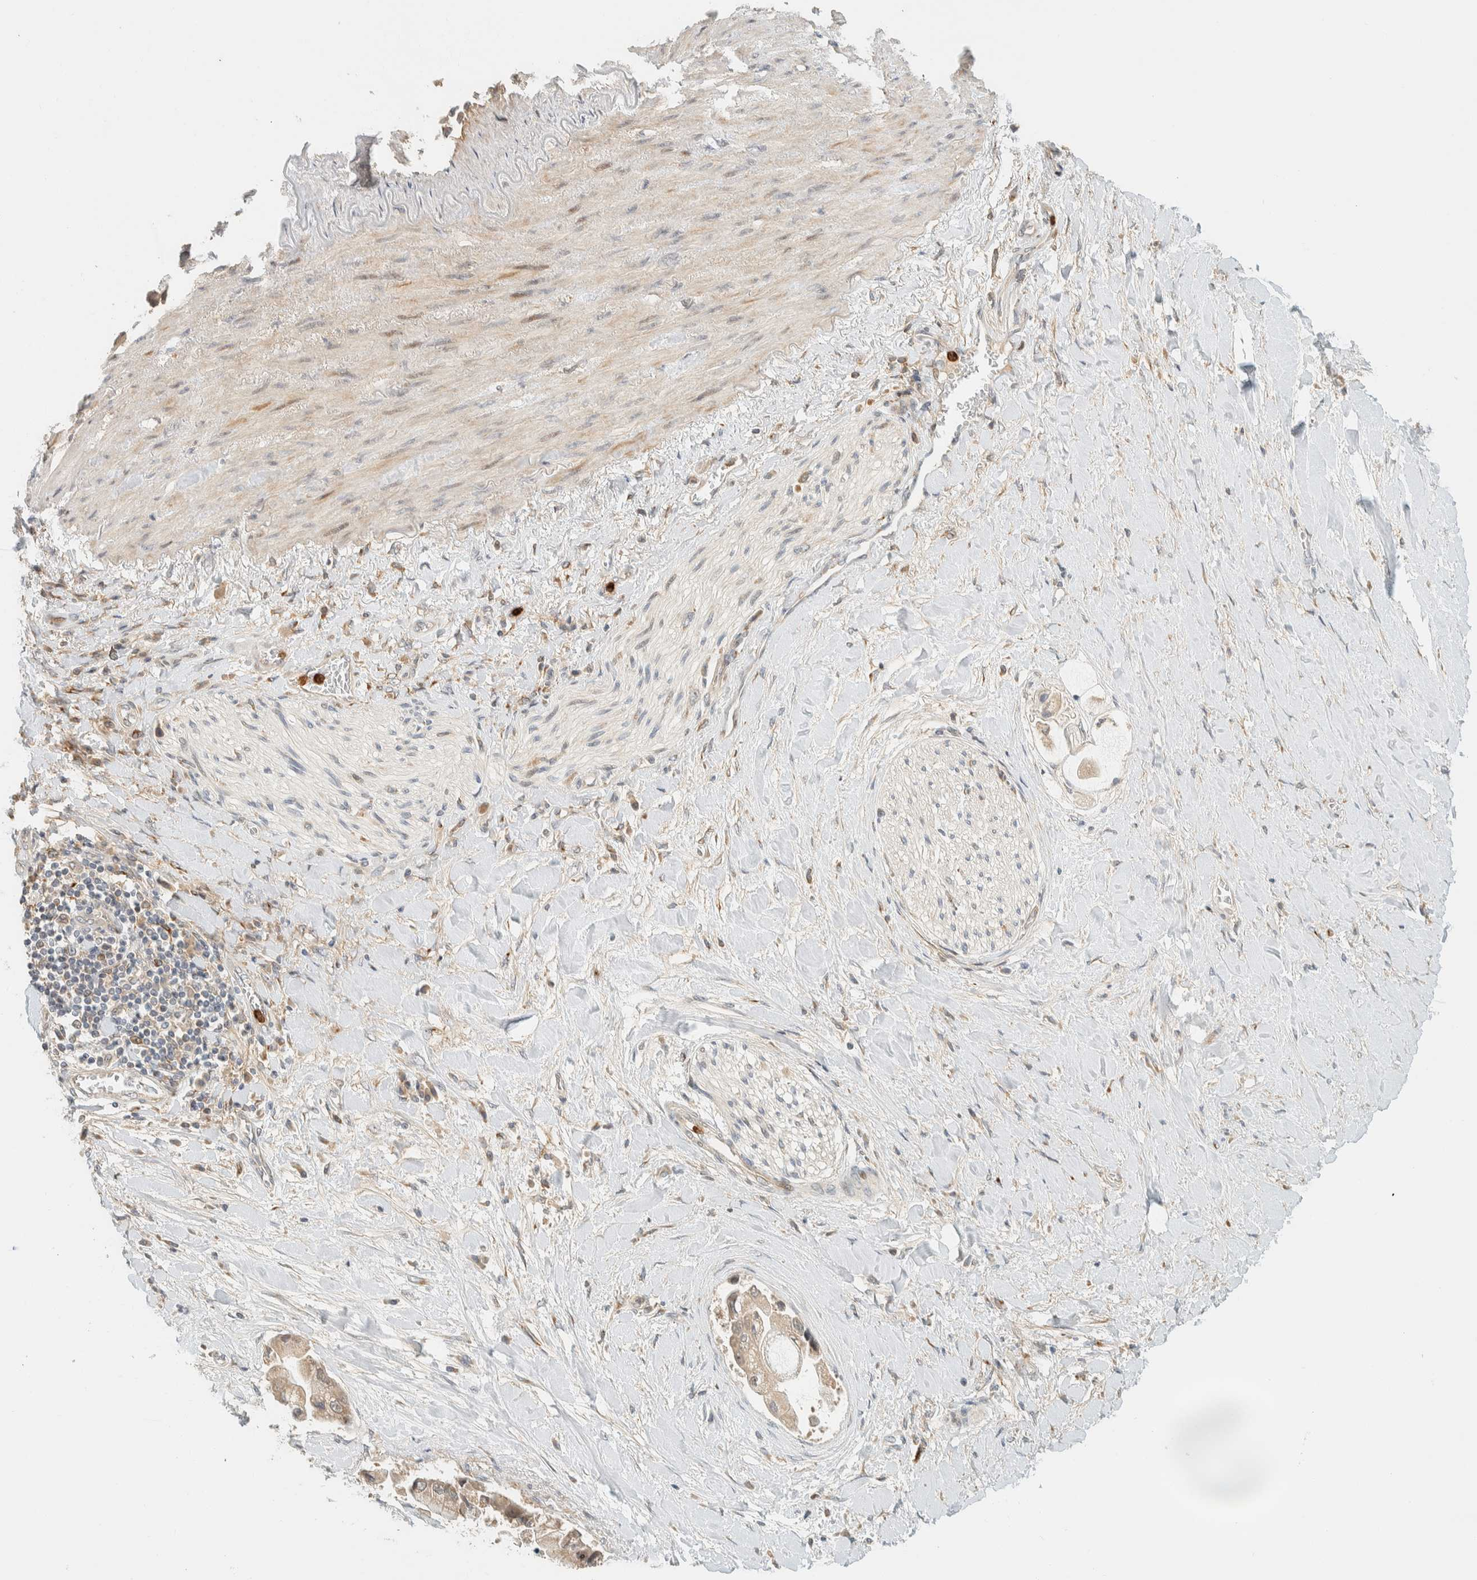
{"staining": {"intensity": "weak", "quantity": ">75%", "location": "cytoplasmic/membranous,nuclear"}, "tissue": "liver cancer", "cell_type": "Tumor cells", "image_type": "cancer", "snomed": [{"axis": "morphology", "description": "Cholangiocarcinoma"}, {"axis": "topography", "description": "Liver"}], "caption": "Immunohistochemical staining of liver cancer (cholangiocarcinoma) shows weak cytoplasmic/membranous and nuclear protein expression in about >75% of tumor cells. The protein is shown in brown color, while the nuclei are stained blue.", "gene": "CCDC171", "patient": {"sex": "male", "age": 50}}